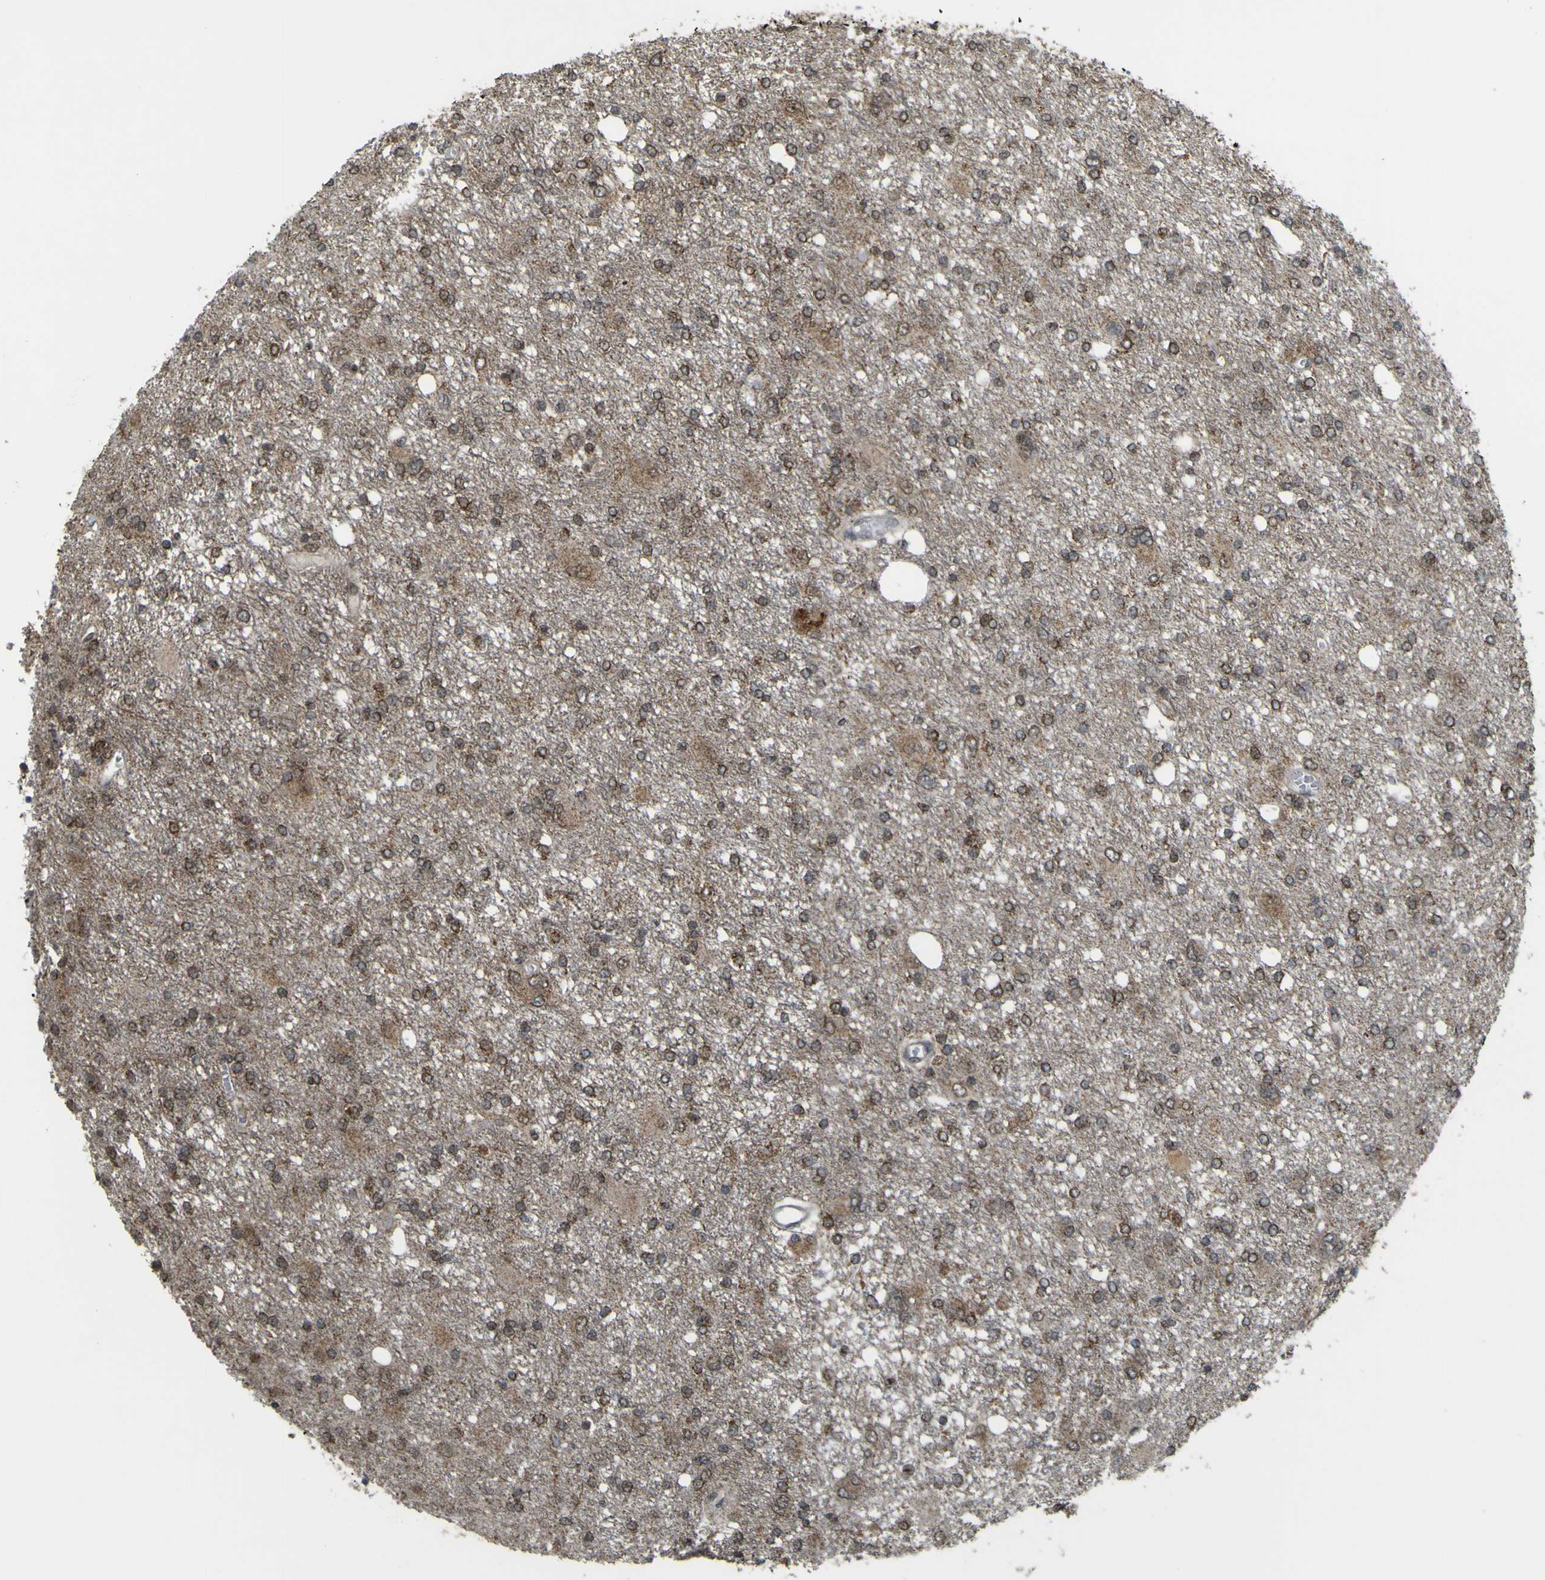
{"staining": {"intensity": "moderate", "quantity": ">75%", "location": "cytoplasmic/membranous"}, "tissue": "glioma", "cell_type": "Tumor cells", "image_type": "cancer", "snomed": [{"axis": "morphology", "description": "Glioma, malignant, High grade"}, {"axis": "topography", "description": "Brain"}], "caption": "IHC of human glioma shows medium levels of moderate cytoplasmic/membranous positivity in approximately >75% of tumor cells. IHC stains the protein in brown and the nuclei are stained blue.", "gene": "ACBD5", "patient": {"sex": "female", "age": 59}}